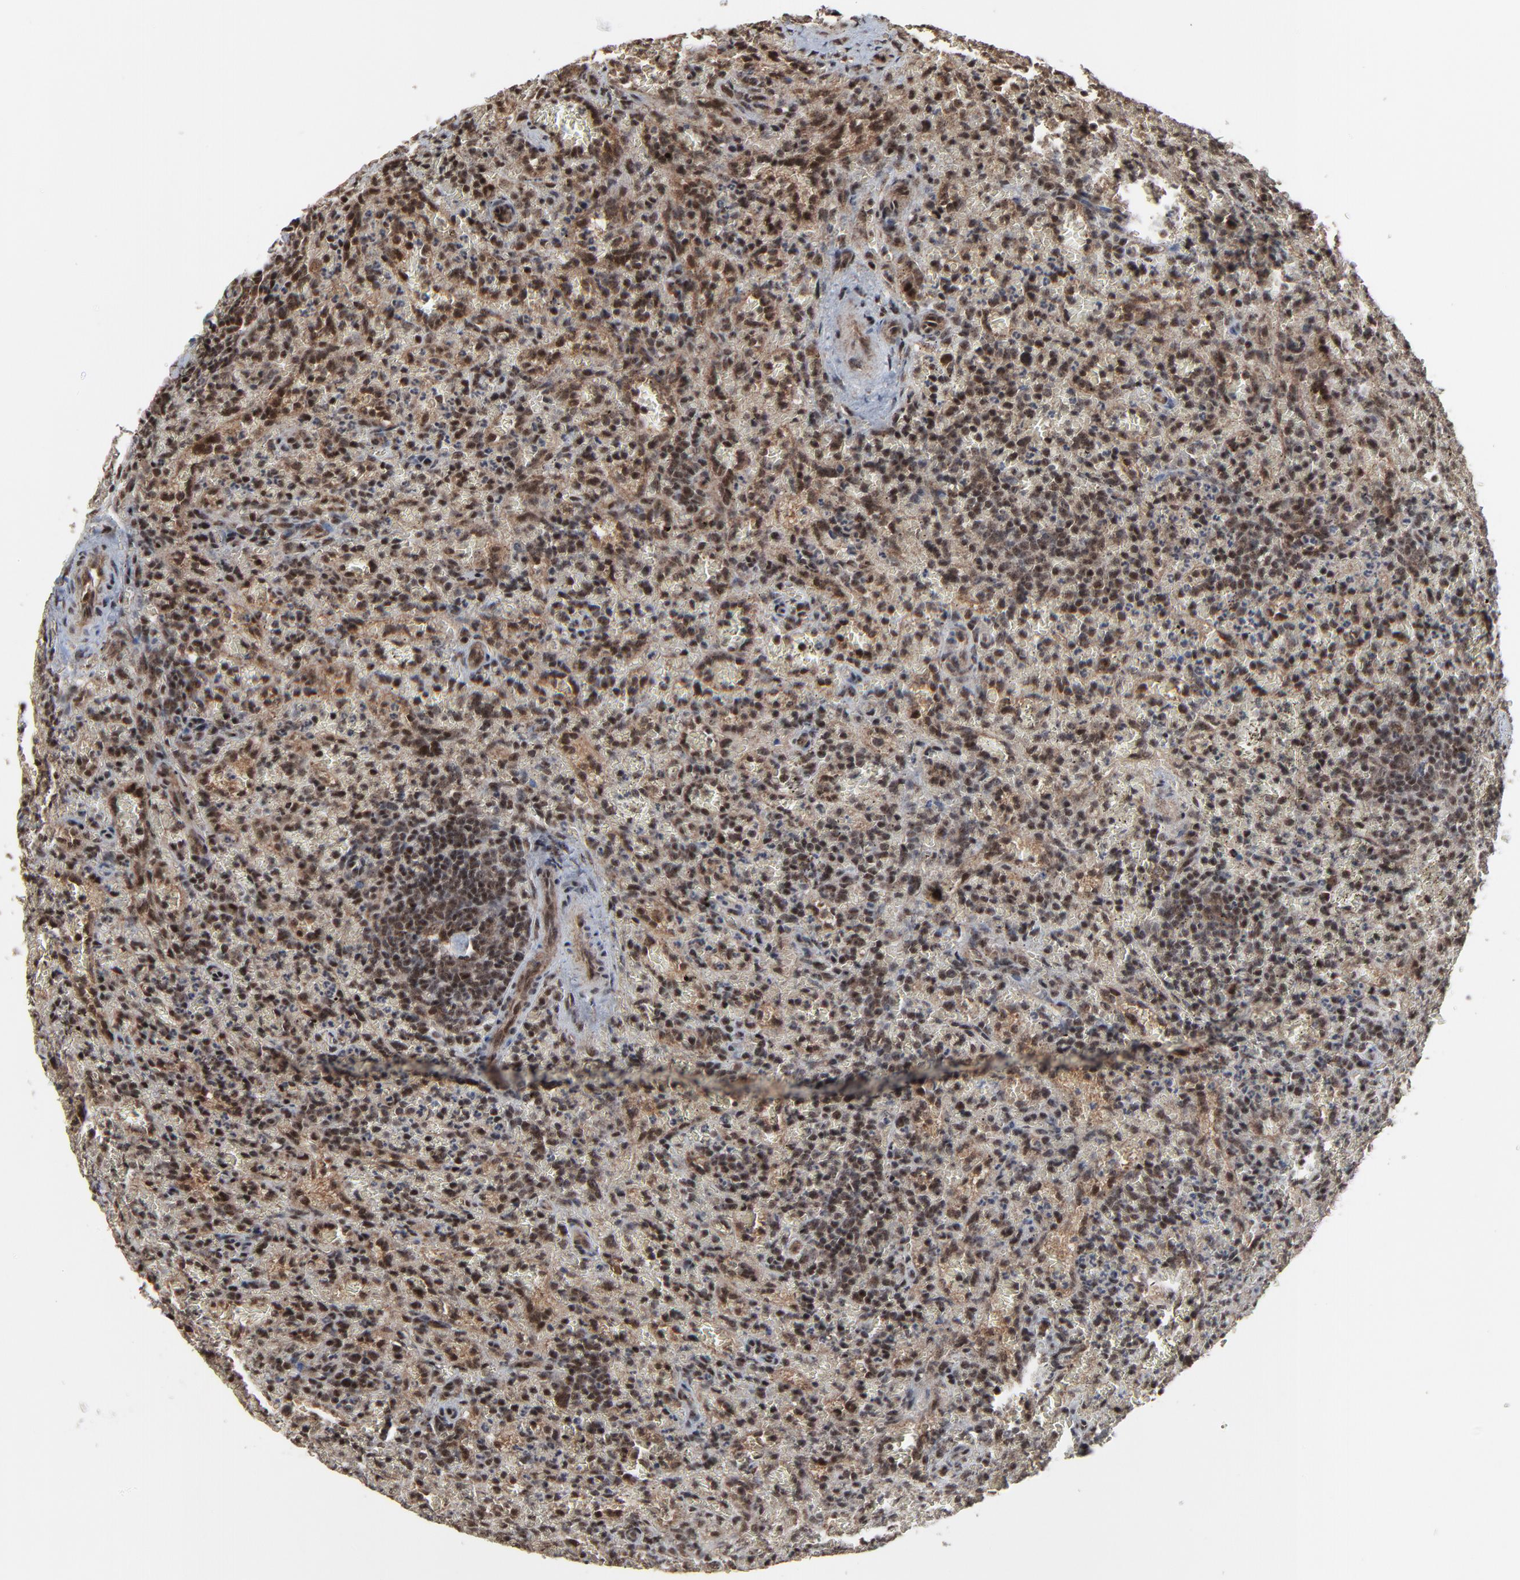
{"staining": {"intensity": "weak", "quantity": "25%-75%", "location": "cytoplasmic/membranous,nuclear"}, "tissue": "lymphoma", "cell_type": "Tumor cells", "image_type": "cancer", "snomed": [{"axis": "morphology", "description": "Malignant lymphoma, non-Hodgkin's type, Low grade"}, {"axis": "topography", "description": "Spleen"}], "caption": "Human malignant lymphoma, non-Hodgkin's type (low-grade) stained with a protein marker shows weak staining in tumor cells.", "gene": "RHOJ", "patient": {"sex": "female", "age": 64}}